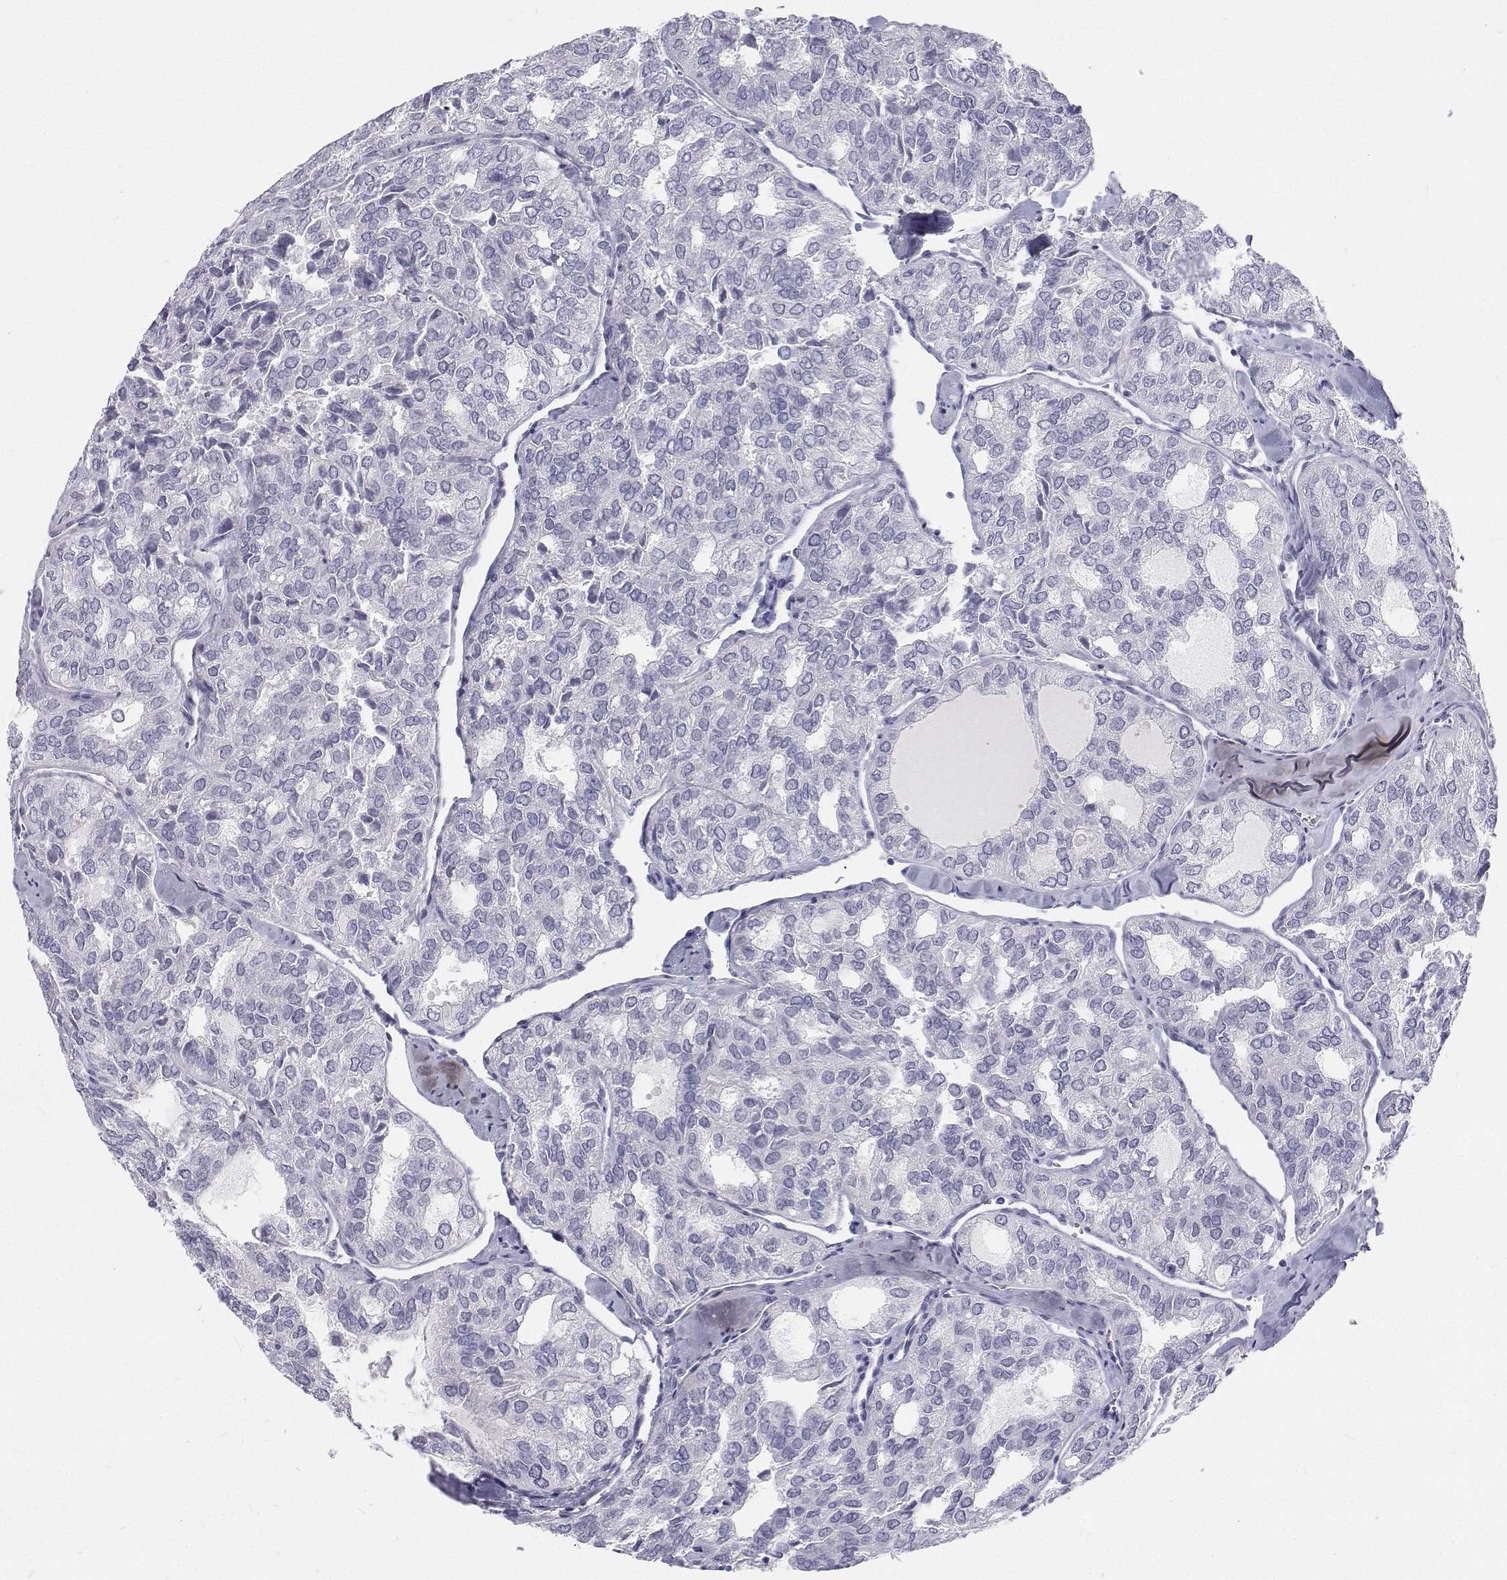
{"staining": {"intensity": "negative", "quantity": "none", "location": "none"}, "tissue": "thyroid cancer", "cell_type": "Tumor cells", "image_type": "cancer", "snomed": [{"axis": "morphology", "description": "Follicular adenoma carcinoma, NOS"}, {"axis": "topography", "description": "Thyroid gland"}], "caption": "IHC image of neoplastic tissue: thyroid follicular adenoma carcinoma stained with DAB (3,3'-diaminobenzidine) displays no significant protein expression in tumor cells.", "gene": "TTN", "patient": {"sex": "male", "age": 75}}